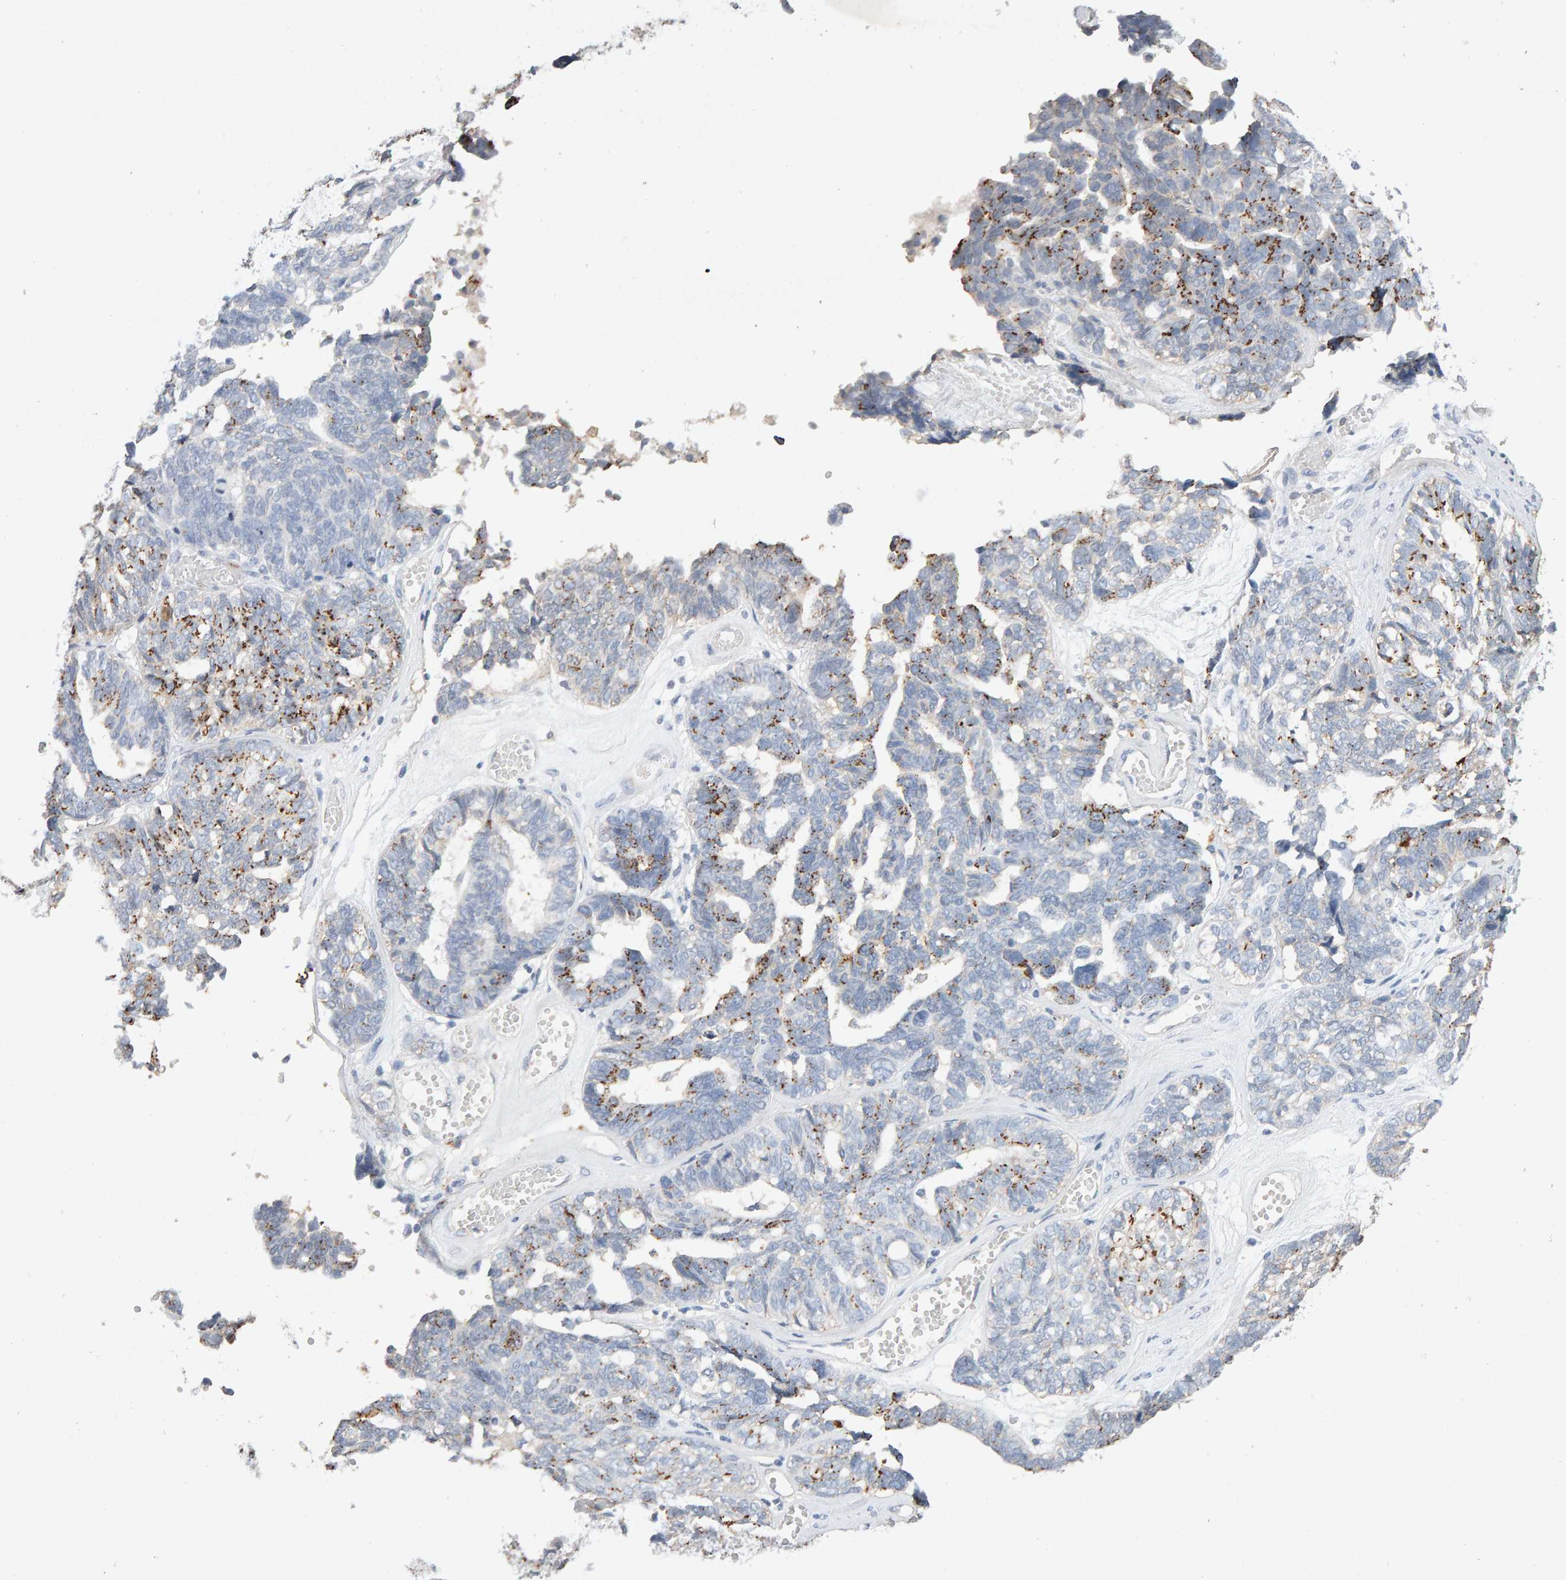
{"staining": {"intensity": "moderate", "quantity": "25%-75%", "location": "cytoplasmic/membranous"}, "tissue": "ovarian cancer", "cell_type": "Tumor cells", "image_type": "cancer", "snomed": [{"axis": "morphology", "description": "Cystadenocarcinoma, serous, NOS"}, {"axis": "topography", "description": "Ovary"}], "caption": "Ovarian cancer (serous cystadenocarcinoma) was stained to show a protein in brown. There is medium levels of moderate cytoplasmic/membranous staining in approximately 25%-75% of tumor cells.", "gene": "PTPRM", "patient": {"sex": "female", "age": 79}}